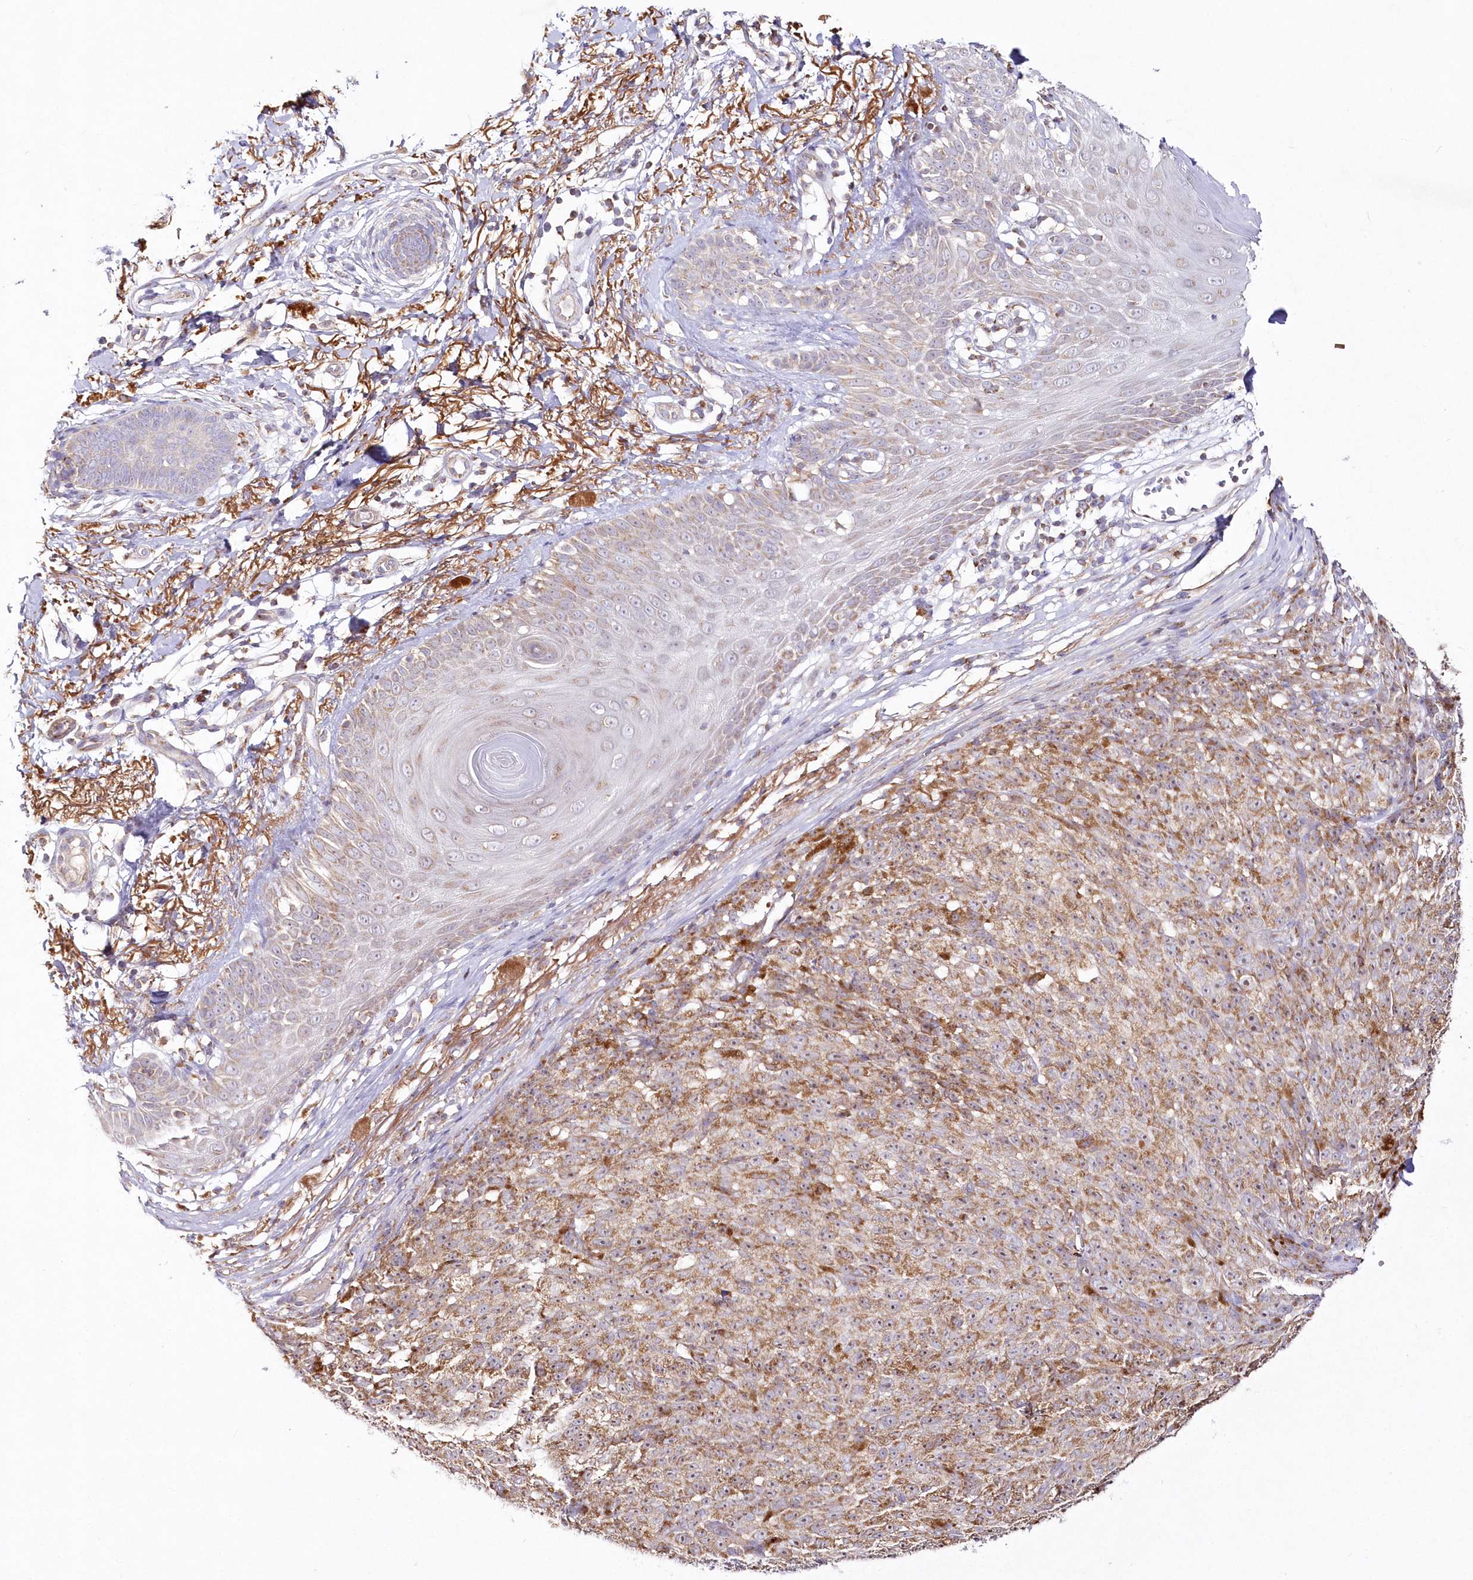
{"staining": {"intensity": "moderate", "quantity": ">75%", "location": "cytoplasmic/membranous"}, "tissue": "melanoma", "cell_type": "Tumor cells", "image_type": "cancer", "snomed": [{"axis": "morphology", "description": "Malignant melanoma, NOS"}, {"axis": "topography", "description": "Skin"}], "caption": "Immunohistochemical staining of melanoma demonstrates medium levels of moderate cytoplasmic/membranous protein expression in about >75% of tumor cells.", "gene": "DNA2", "patient": {"sex": "female", "age": 82}}